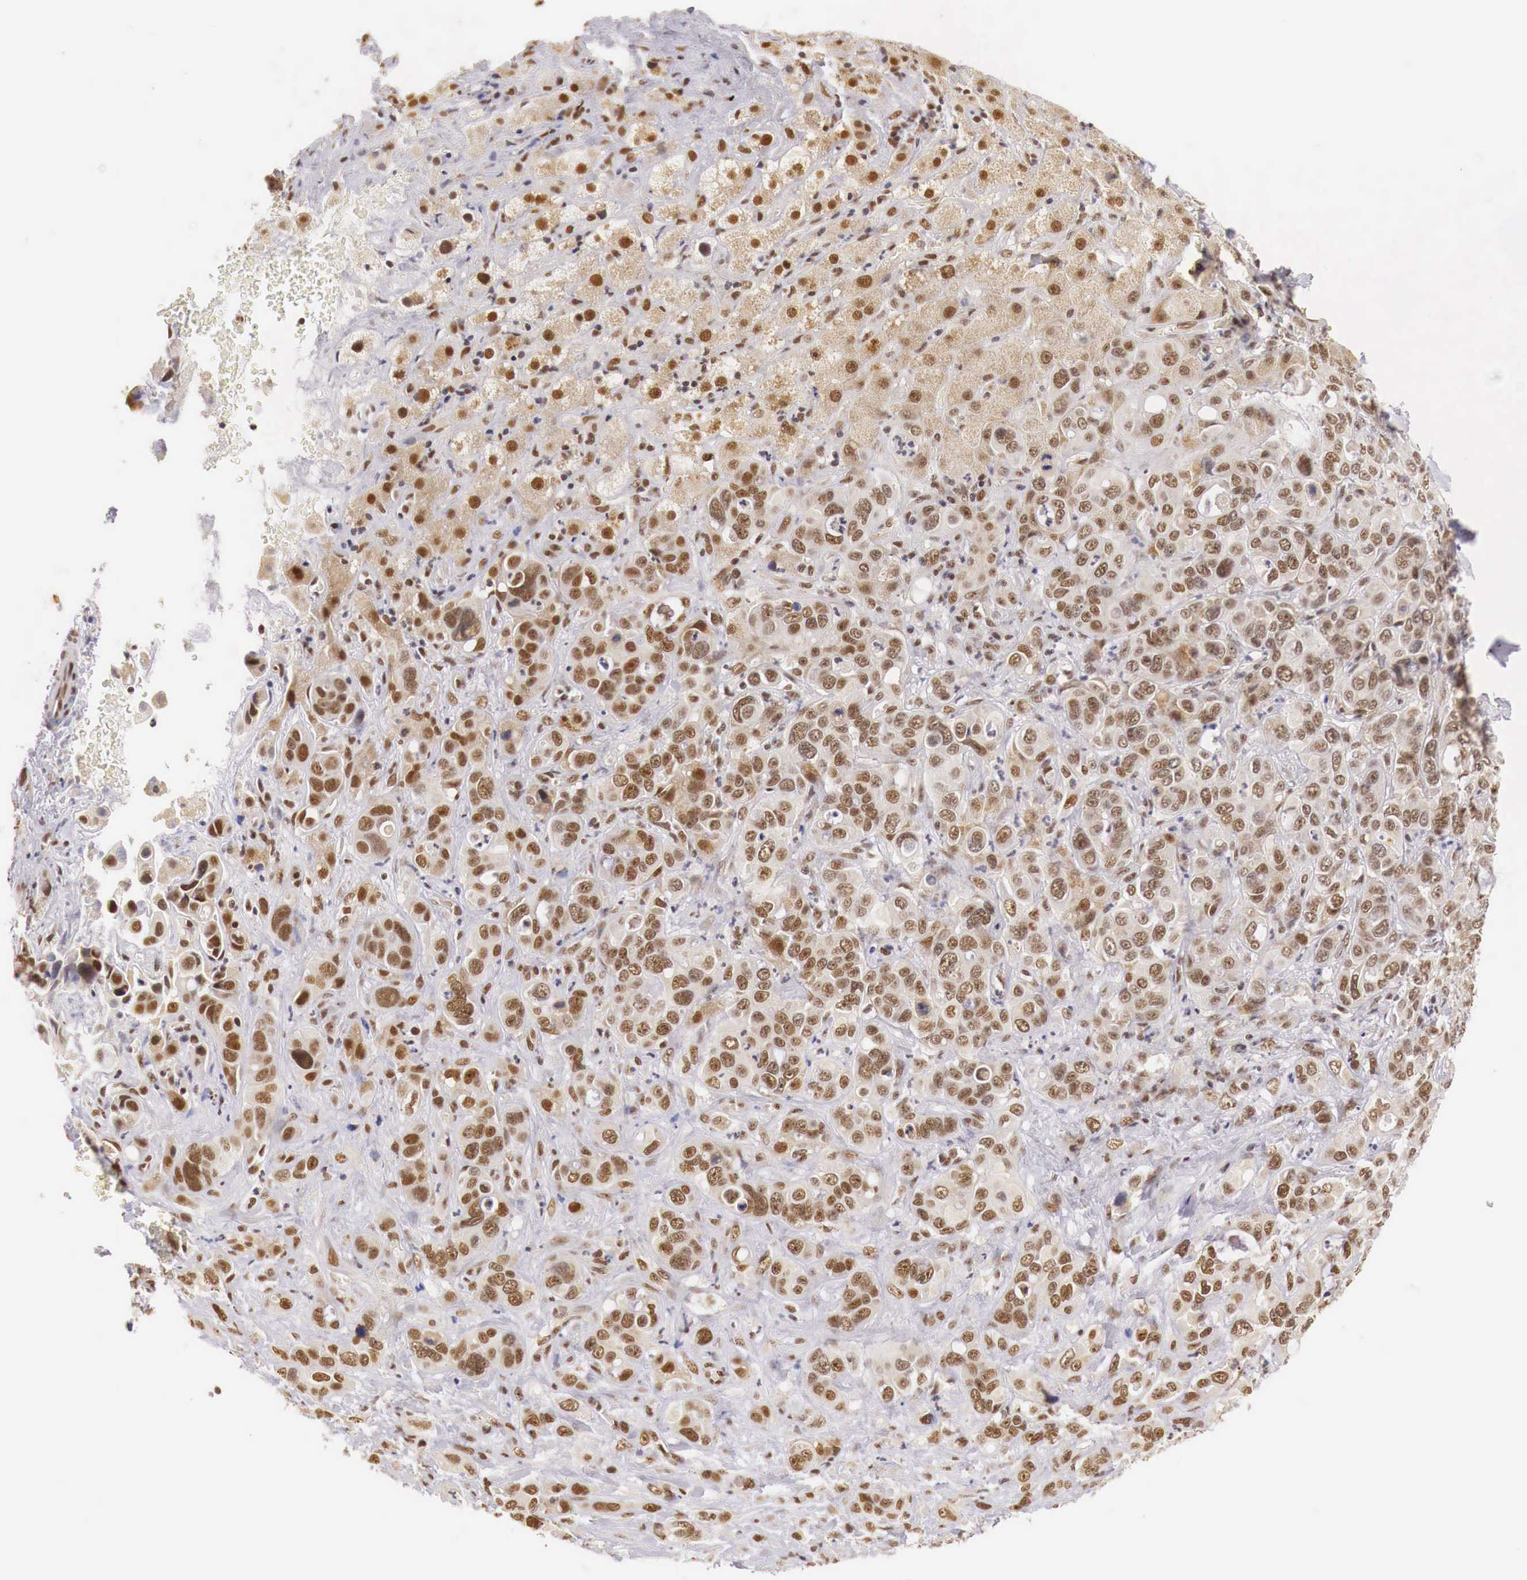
{"staining": {"intensity": "moderate", "quantity": ">75%", "location": "cytoplasmic/membranous,nuclear"}, "tissue": "liver cancer", "cell_type": "Tumor cells", "image_type": "cancer", "snomed": [{"axis": "morphology", "description": "Cholangiocarcinoma"}, {"axis": "topography", "description": "Liver"}], "caption": "Human liver cholangiocarcinoma stained for a protein (brown) demonstrates moderate cytoplasmic/membranous and nuclear positive positivity in about >75% of tumor cells.", "gene": "GPKOW", "patient": {"sex": "female", "age": 79}}